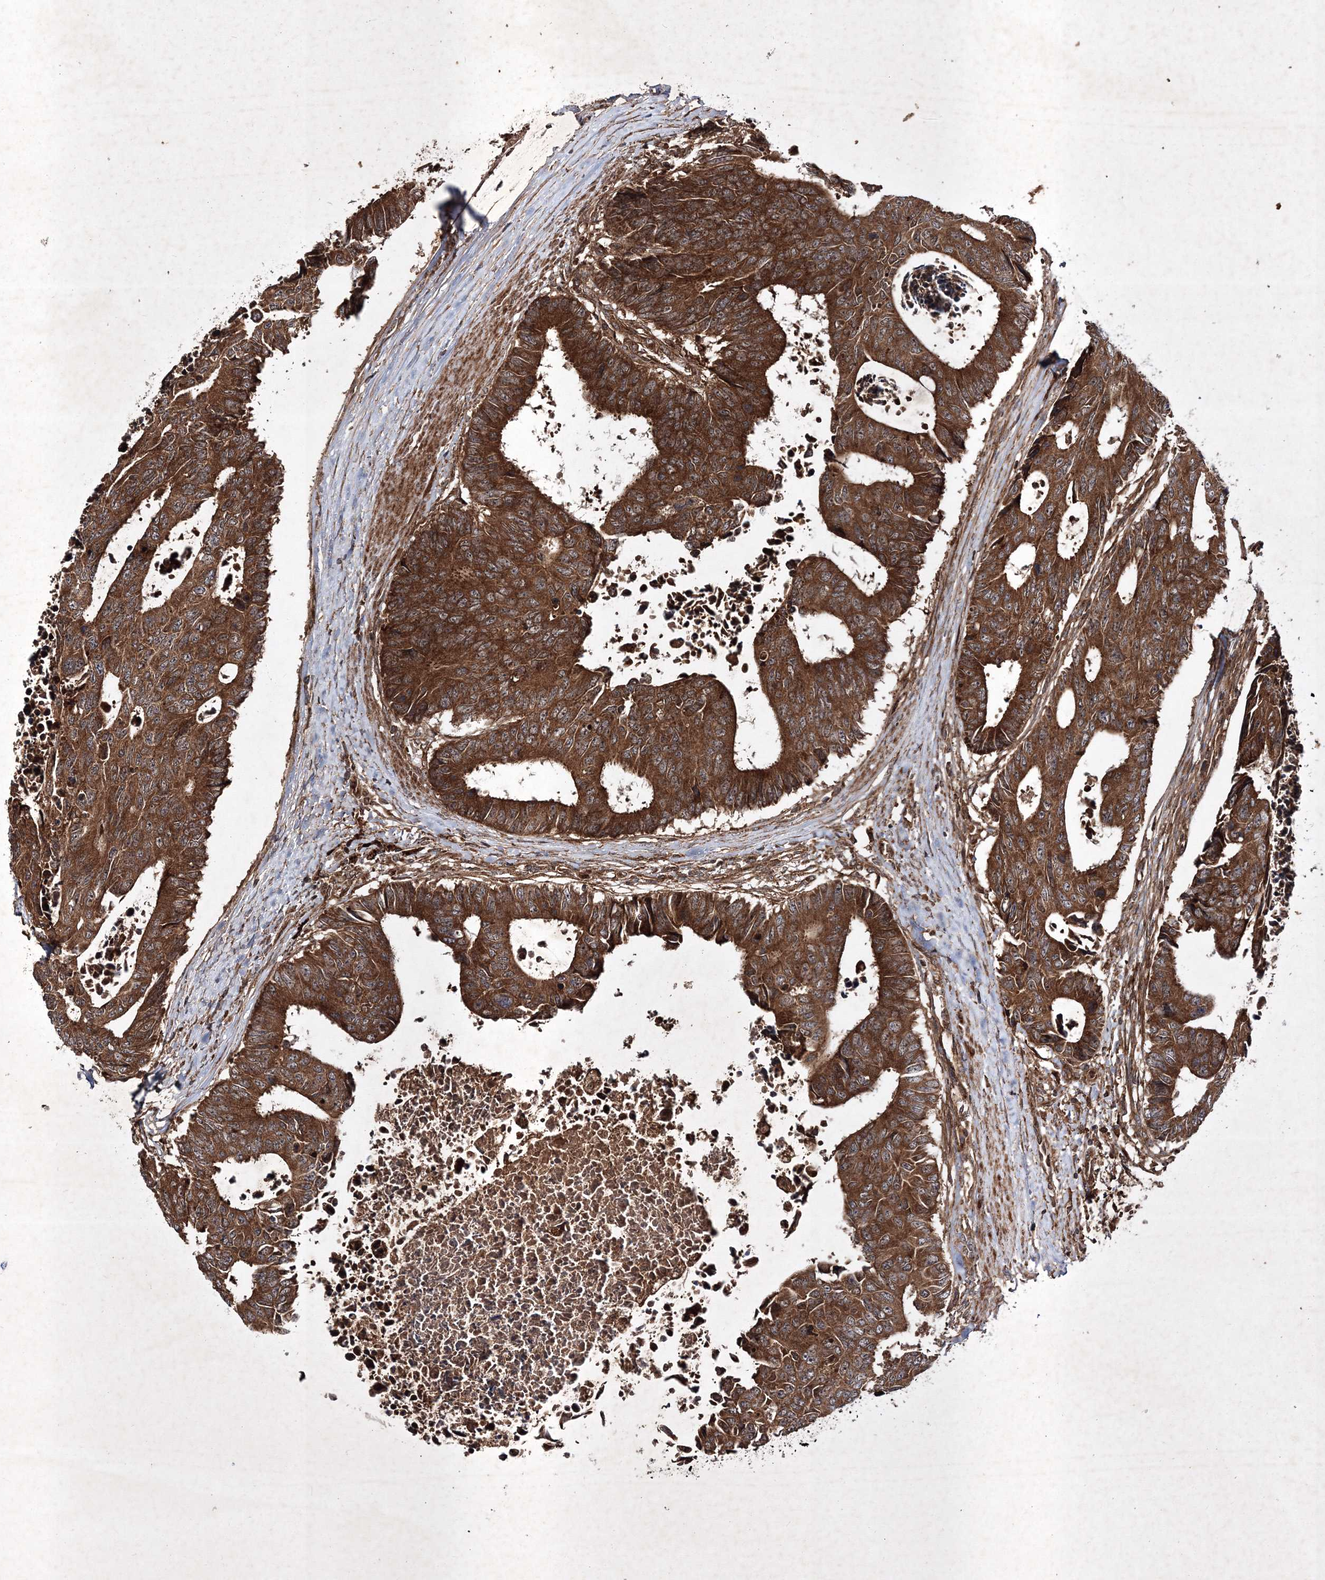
{"staining": {"intensity": "strong", "quantity": ">75%", "location": "cytoplasmic/membranous"}, "tissue": "colorectal cancer", "cell_type": "Tumor cells", "image_type": "cancer", "snomed": [{"axis": "morphology", "description": "Adenocarcinoma, NOS"}, {"axis": "topography", "description": "Rectum"}], "caption": "An immunohistochemistry photomicrograph of neoplastic tissue is shown. Protein staining in brown shows strong cytoplasmic/membranous positivity in adenocarcinoma (colorectal) within tumor cells.", "gene": "DNAJC13", "patient": {"sex": "male", "age": 84}}